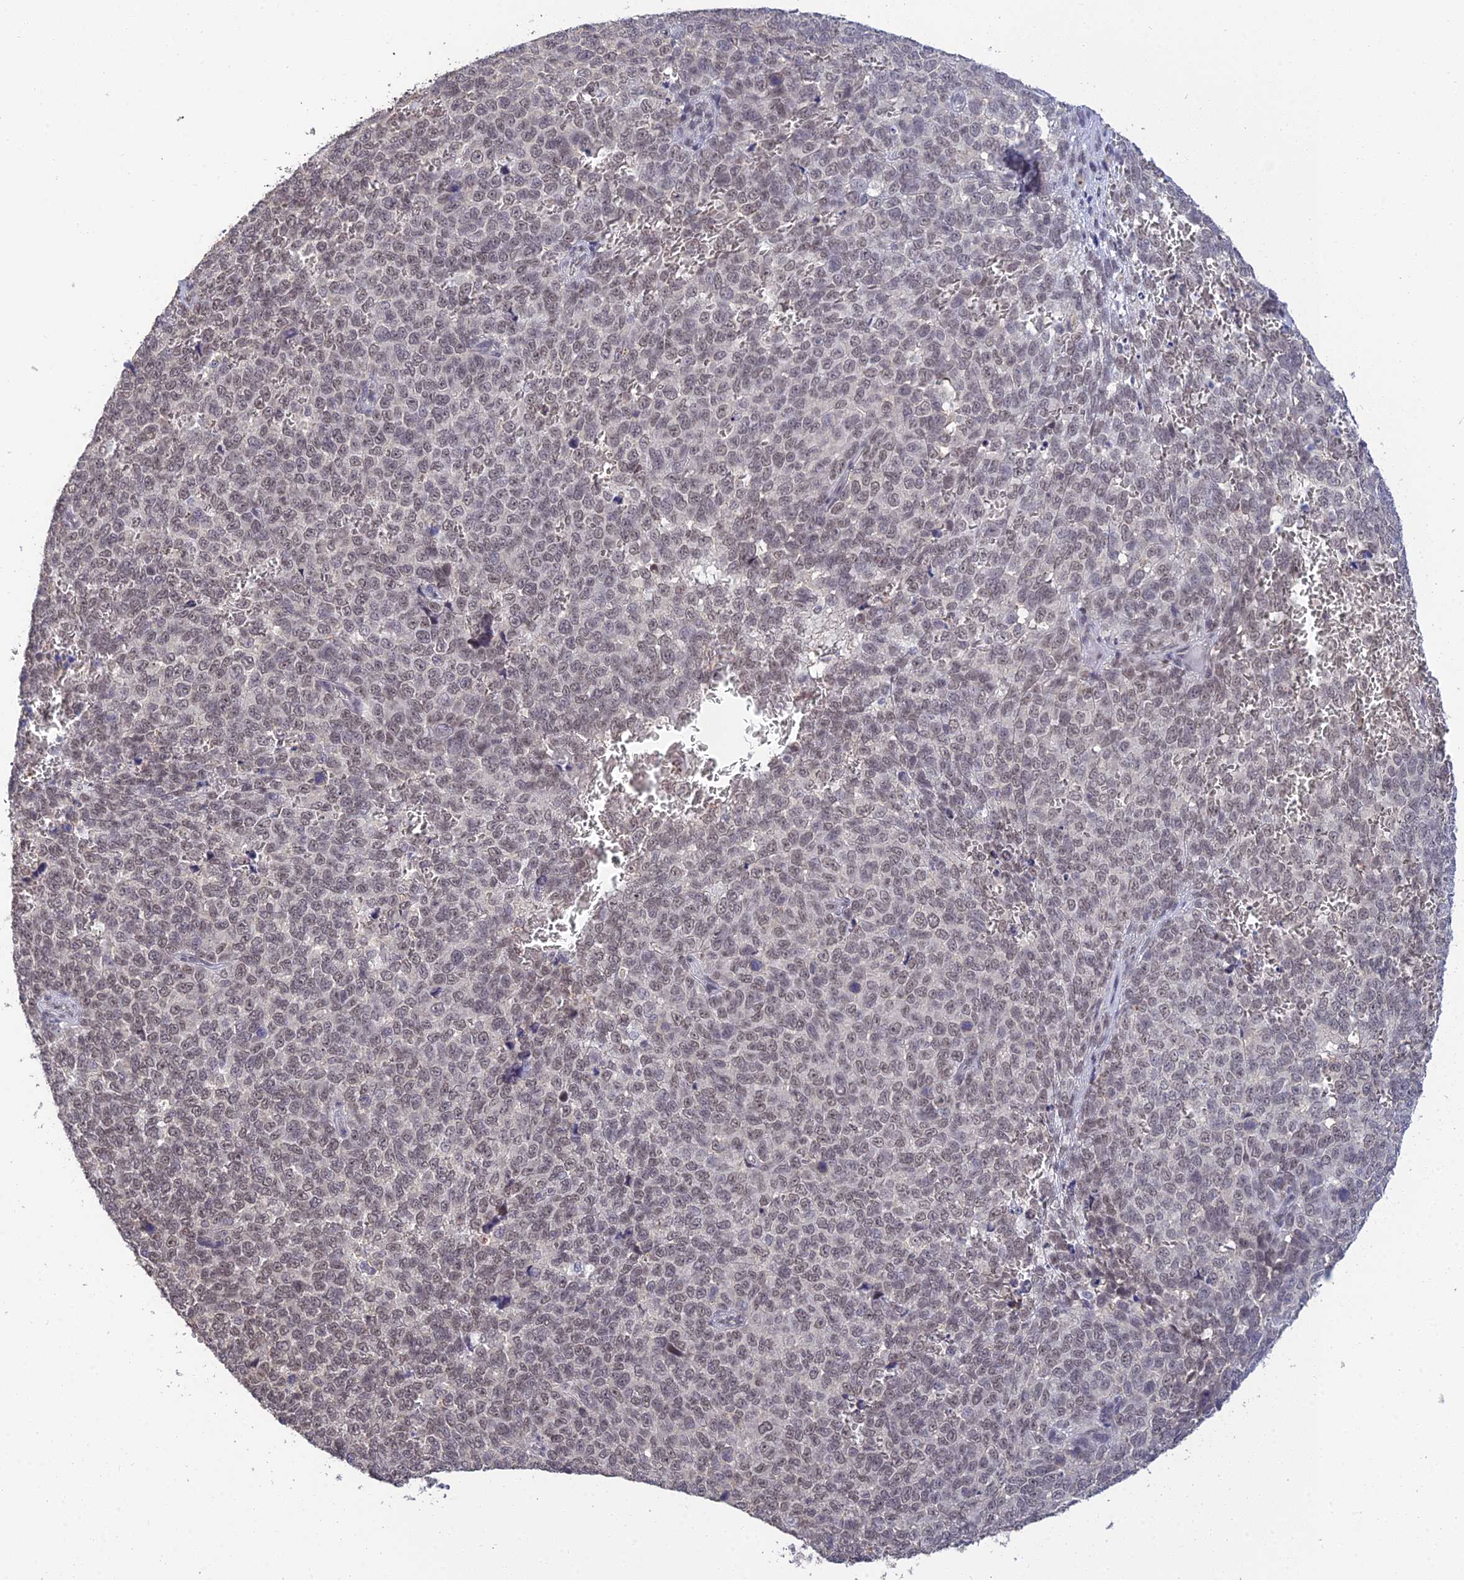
{"staining": {"intensity": "weak", "quantity": "<25%", "location": "nuclear"}, "tissue": "melanoma", "cell_type": "Tumor cells", "image_type": "cancer", "snomed": [{"axis": "morphology", "description": "Malignant melanoma, NOS"}, {"axis": "topography", "description": "Nose, NOS"}], "caption": "Malignant melanoma stained for a protein using immunohistochemistry reveals no staining tumor cells.", "gene": "HOXB1", "patient": {"sex": "female", "age": 48}}